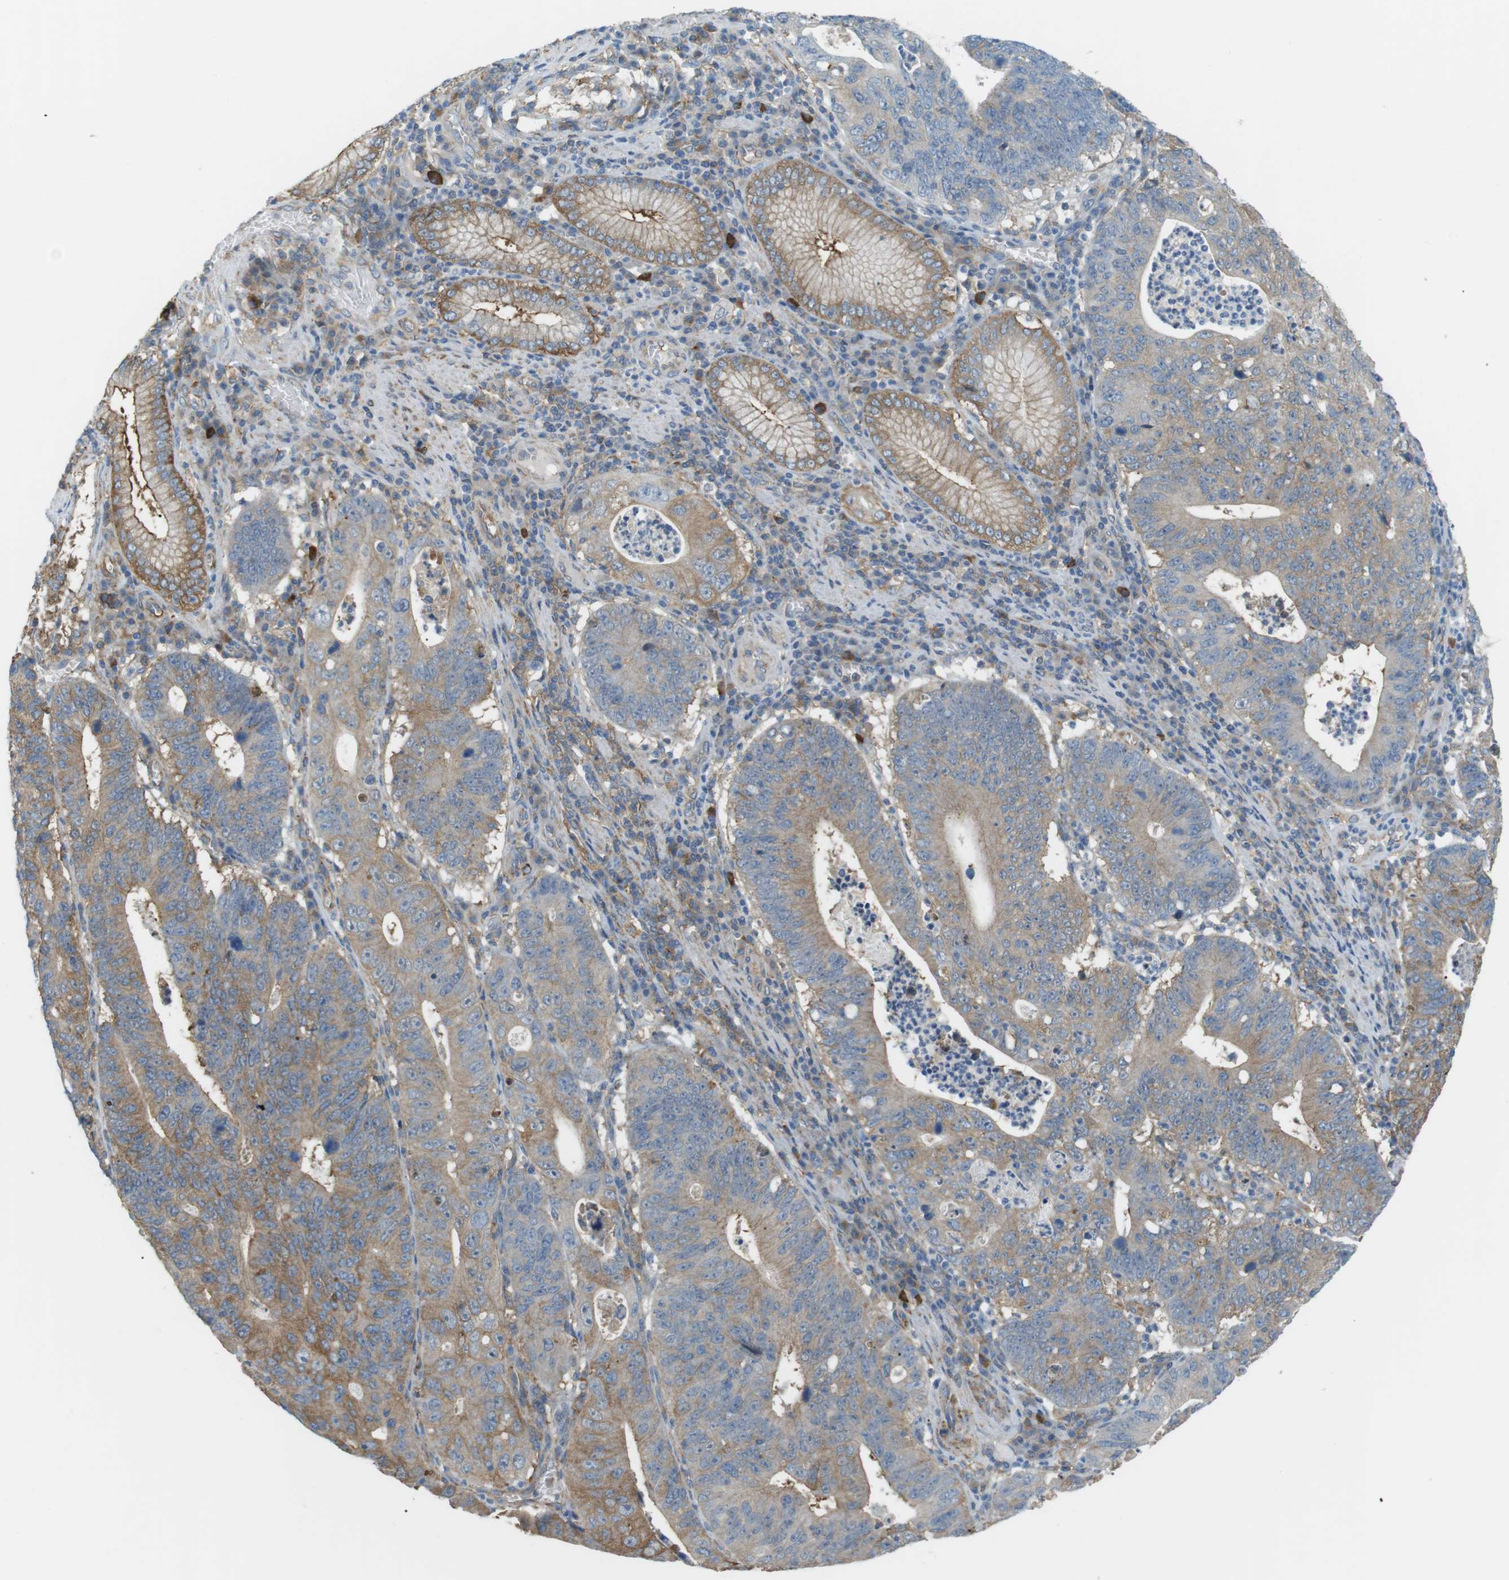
{"staining": {"intensity": "moderate", "quantity": "25%-75%", "location": "cytoplasmic/membranous"}, "tissue": "stomach cancer", "cell_type": "Tumor cells", "image_type": "cancer", "snomed": [{"axis": "morphology", "description": "Adenocarcinoma, NOS"}, {"axis": "topography", "description": "Stomach"}], "caption": "Tumor cells show medium levels of moderate cytoplasmic/membranous positivity in approximately 25%-75% of cells in human adenocarcinoma (stomach).", "gene": "PEPD", "patient": {"sex": "male", "age": 59}}